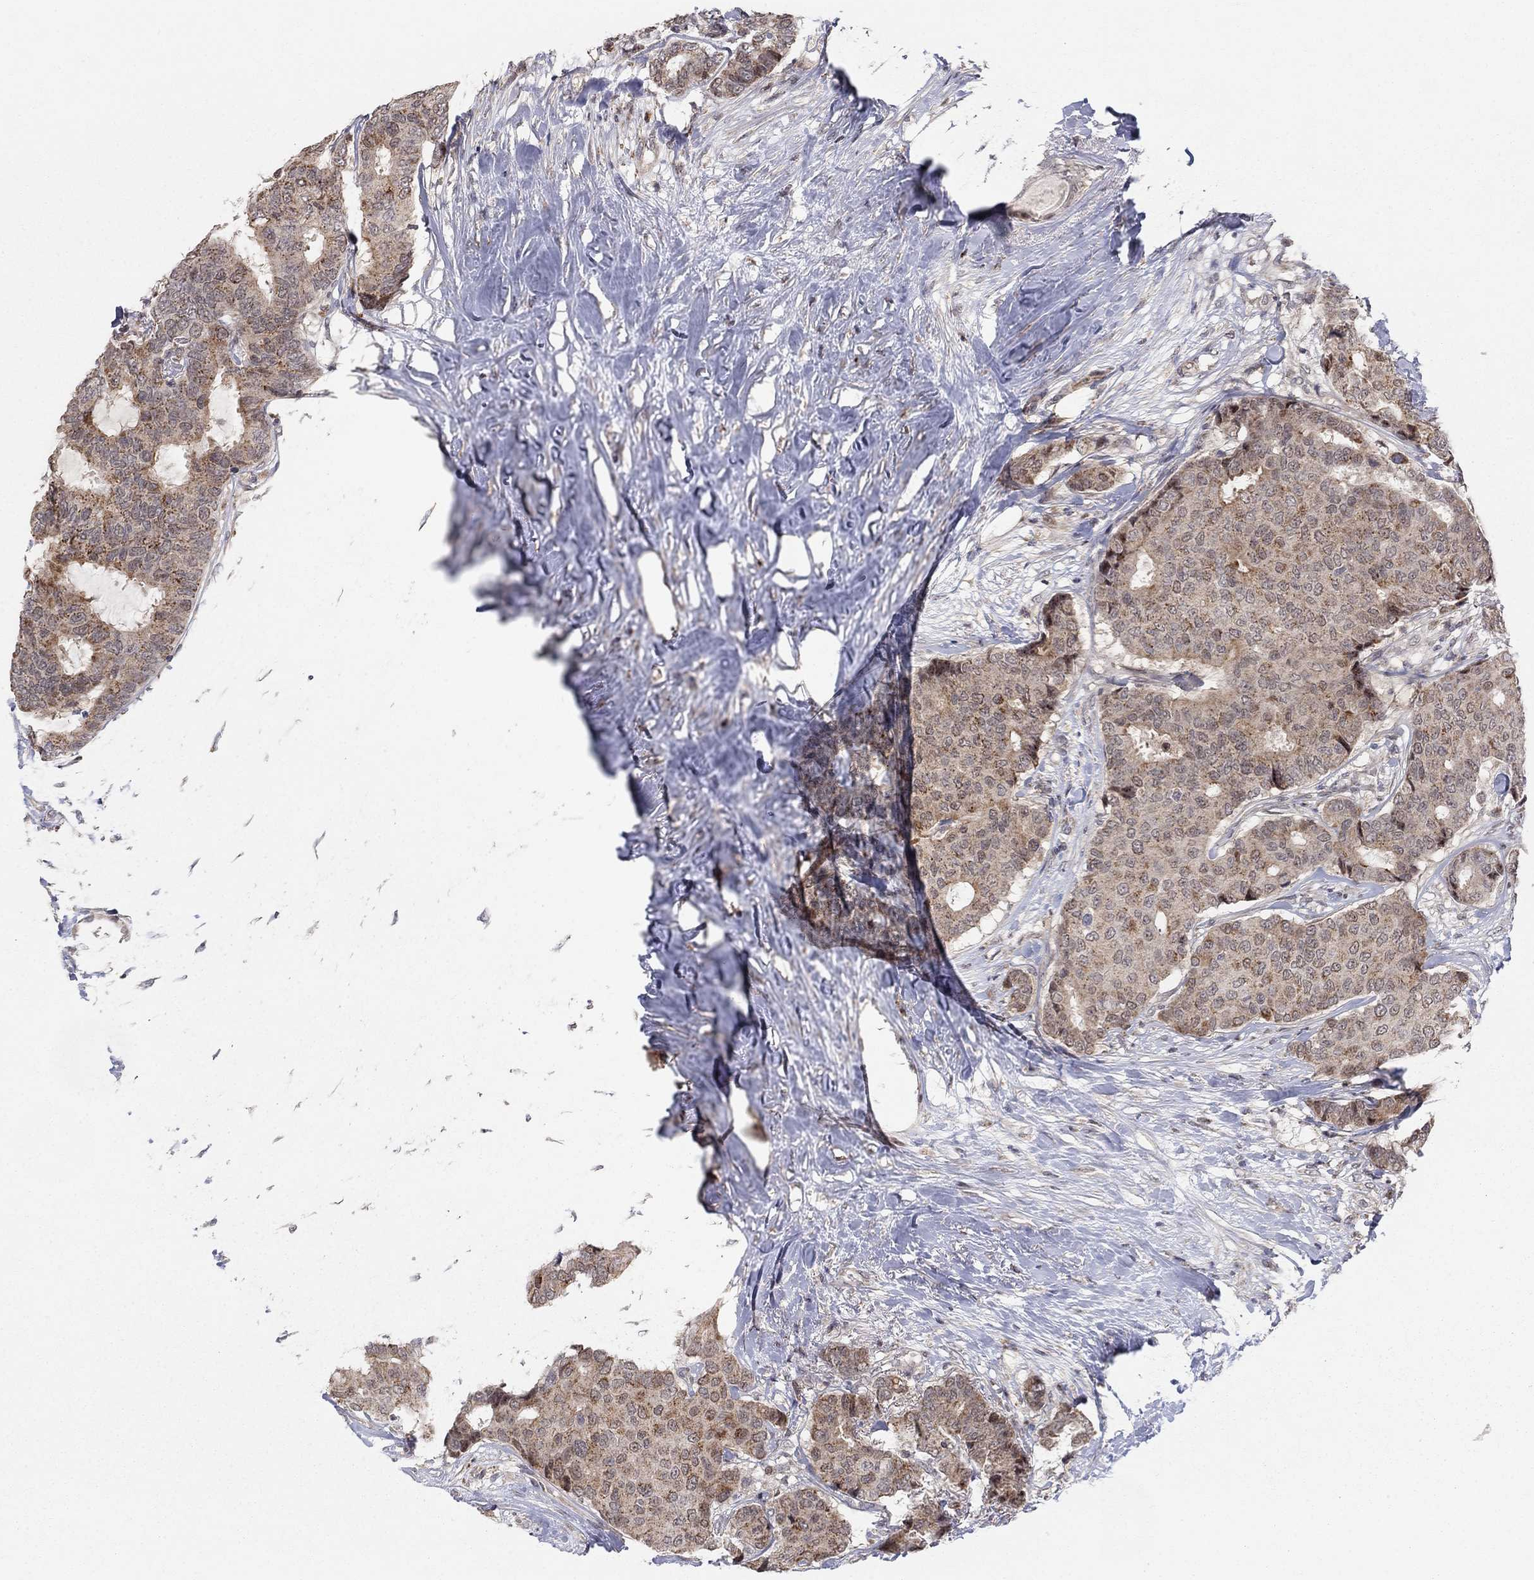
{"staining": {"intensity": "weak", "quantity": ">75%", "location": "cytoplasmic/membranous"}, "tissue": "breast cancer", "cell_type": "Tumor cells", "image_type": "cancer", "snomed": [{"axis": "morphology", "description": "Duct carcinoma"}, {"axis": "topography", "description": "Breast"}], "caption": "A micrograph of human breast cancer stained for a protein displays weak cytoplasmic/membranous brown staining in tumor cells.", "gene": "ZNF395", "patient": {"sex": "female", "age": 75}}